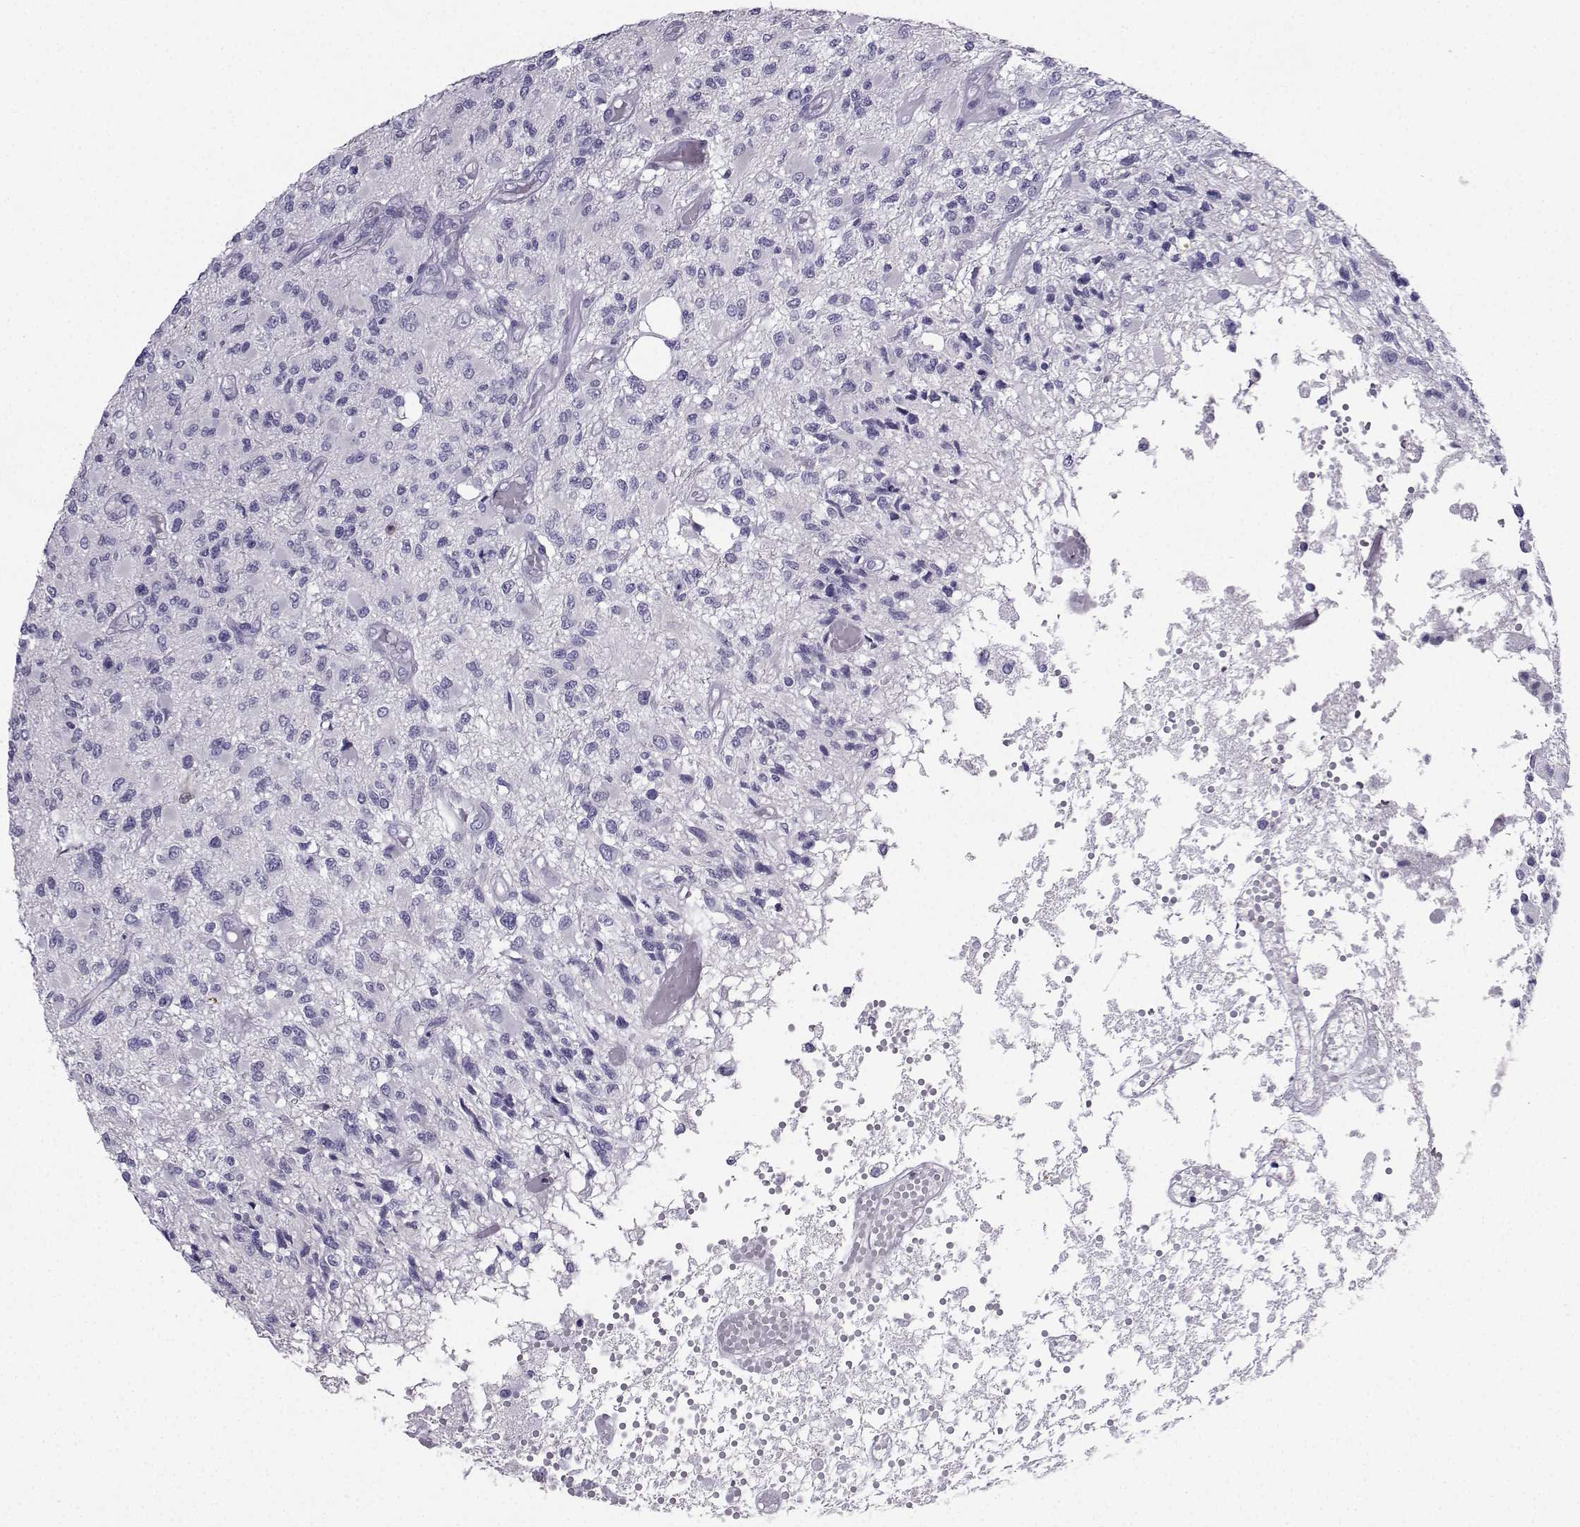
{"staining": {"intensity": "negative", "quantity": "none", "location": "none"}, "tissue": "glioma", "cell_type": "Tumor cells", "image_type": "cancer", "snomed": [{"axis": "morphology", "description": "Glioma, malignant, High grade"}, {"axis": "topography", "description": "Brain"}], "caption": "High power microscopy image of an immunohistochemistry image of glioma, revealing no significant positivity in tumor cells. (Stains: DAB (3,3'-diaminobenzidine) IHC with hematoxylin counter stain, Microscopy: brightfield microscopy at high magnification).", "gene": "SLC18A2", "patient": {"sex": "female", "age": 63}}